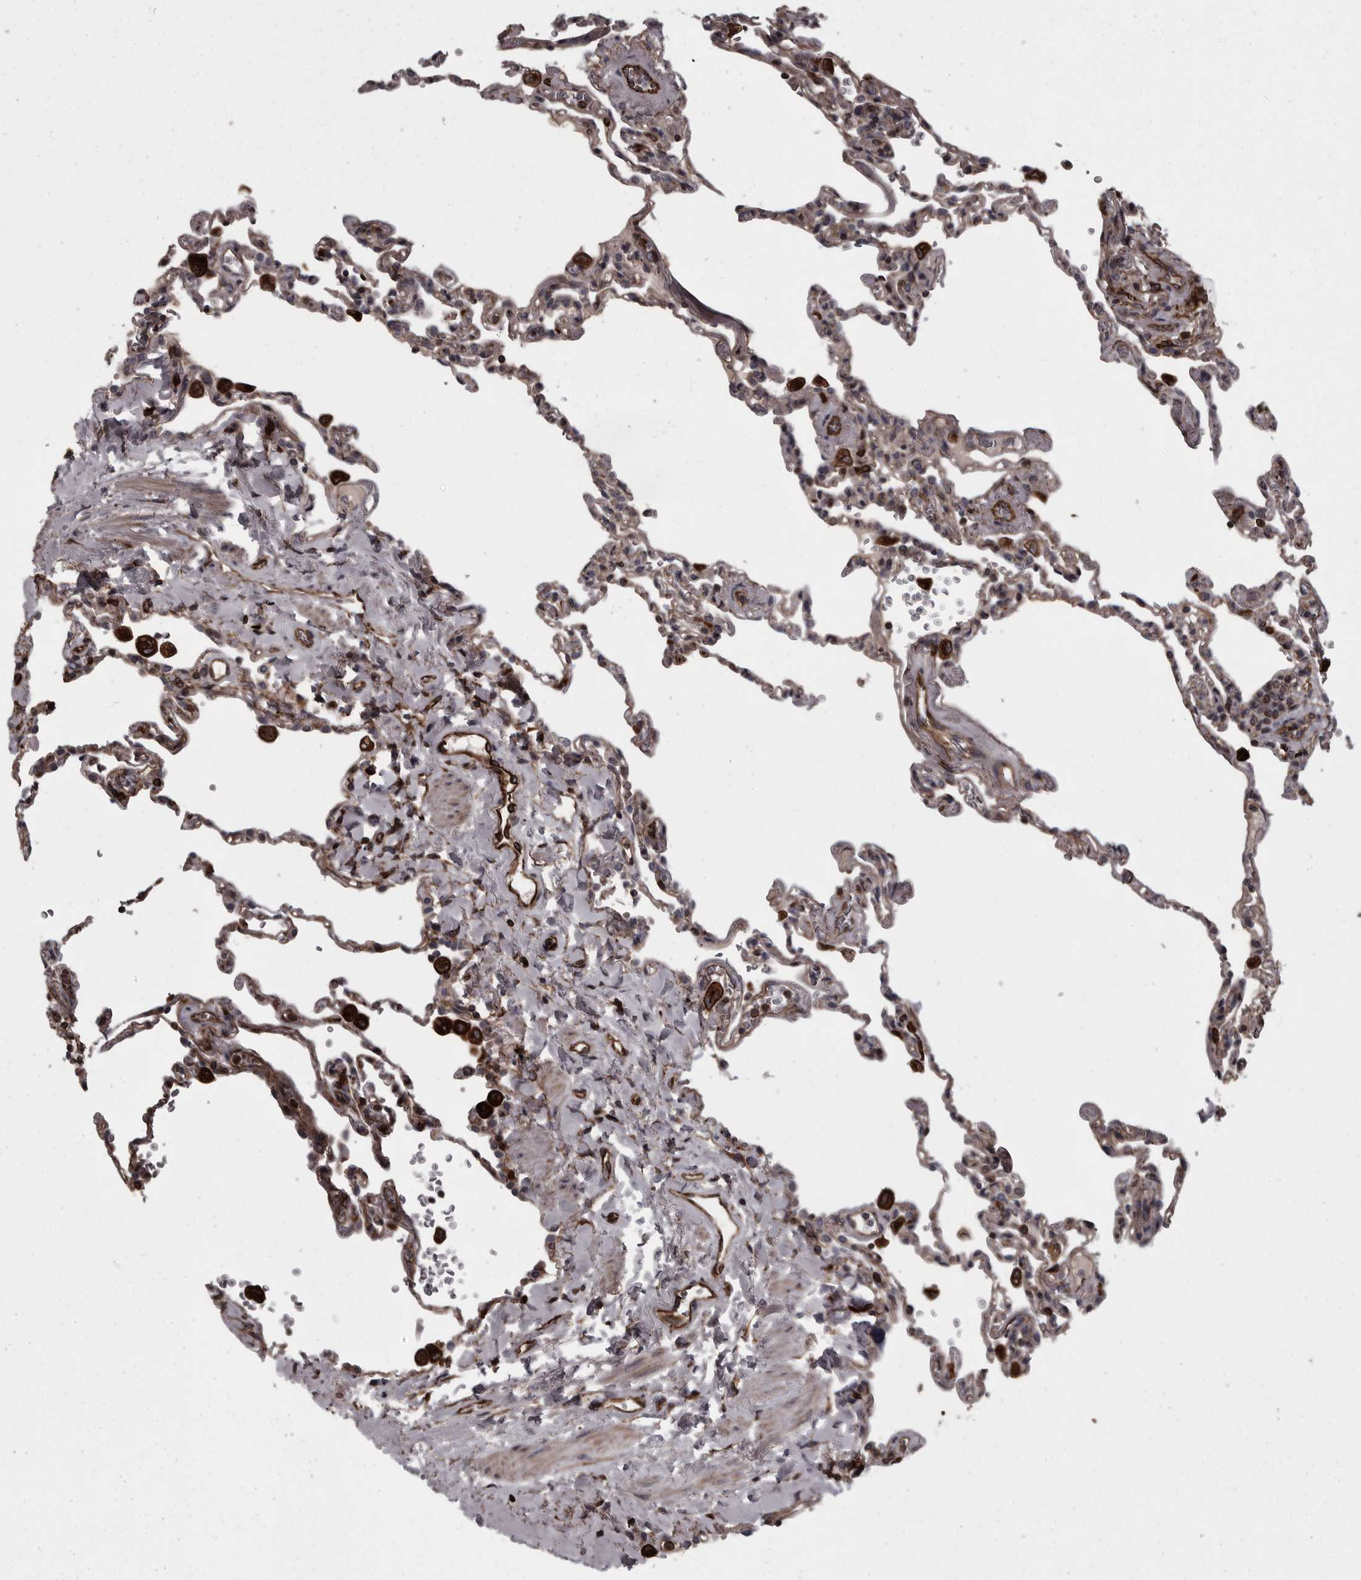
{"staining": {"intensity": "negative", "quantity": "none", "location": "none"}, "tissue": "lung", "cell_type": "Alveolar cells", "image_type": "normal", "snomed": [{"axis": "morphology", "description": "Normal tissue, NOS"}, {"axis": "topography", "description": "Lung"}], "caption": "The image exhibits no significant staining in alveolar cells of lung. (Brightfield microscopy of DAB IHC at high magnification).", "gene": "FAAP100", "patient": {"sex": "male", "age": 59}}